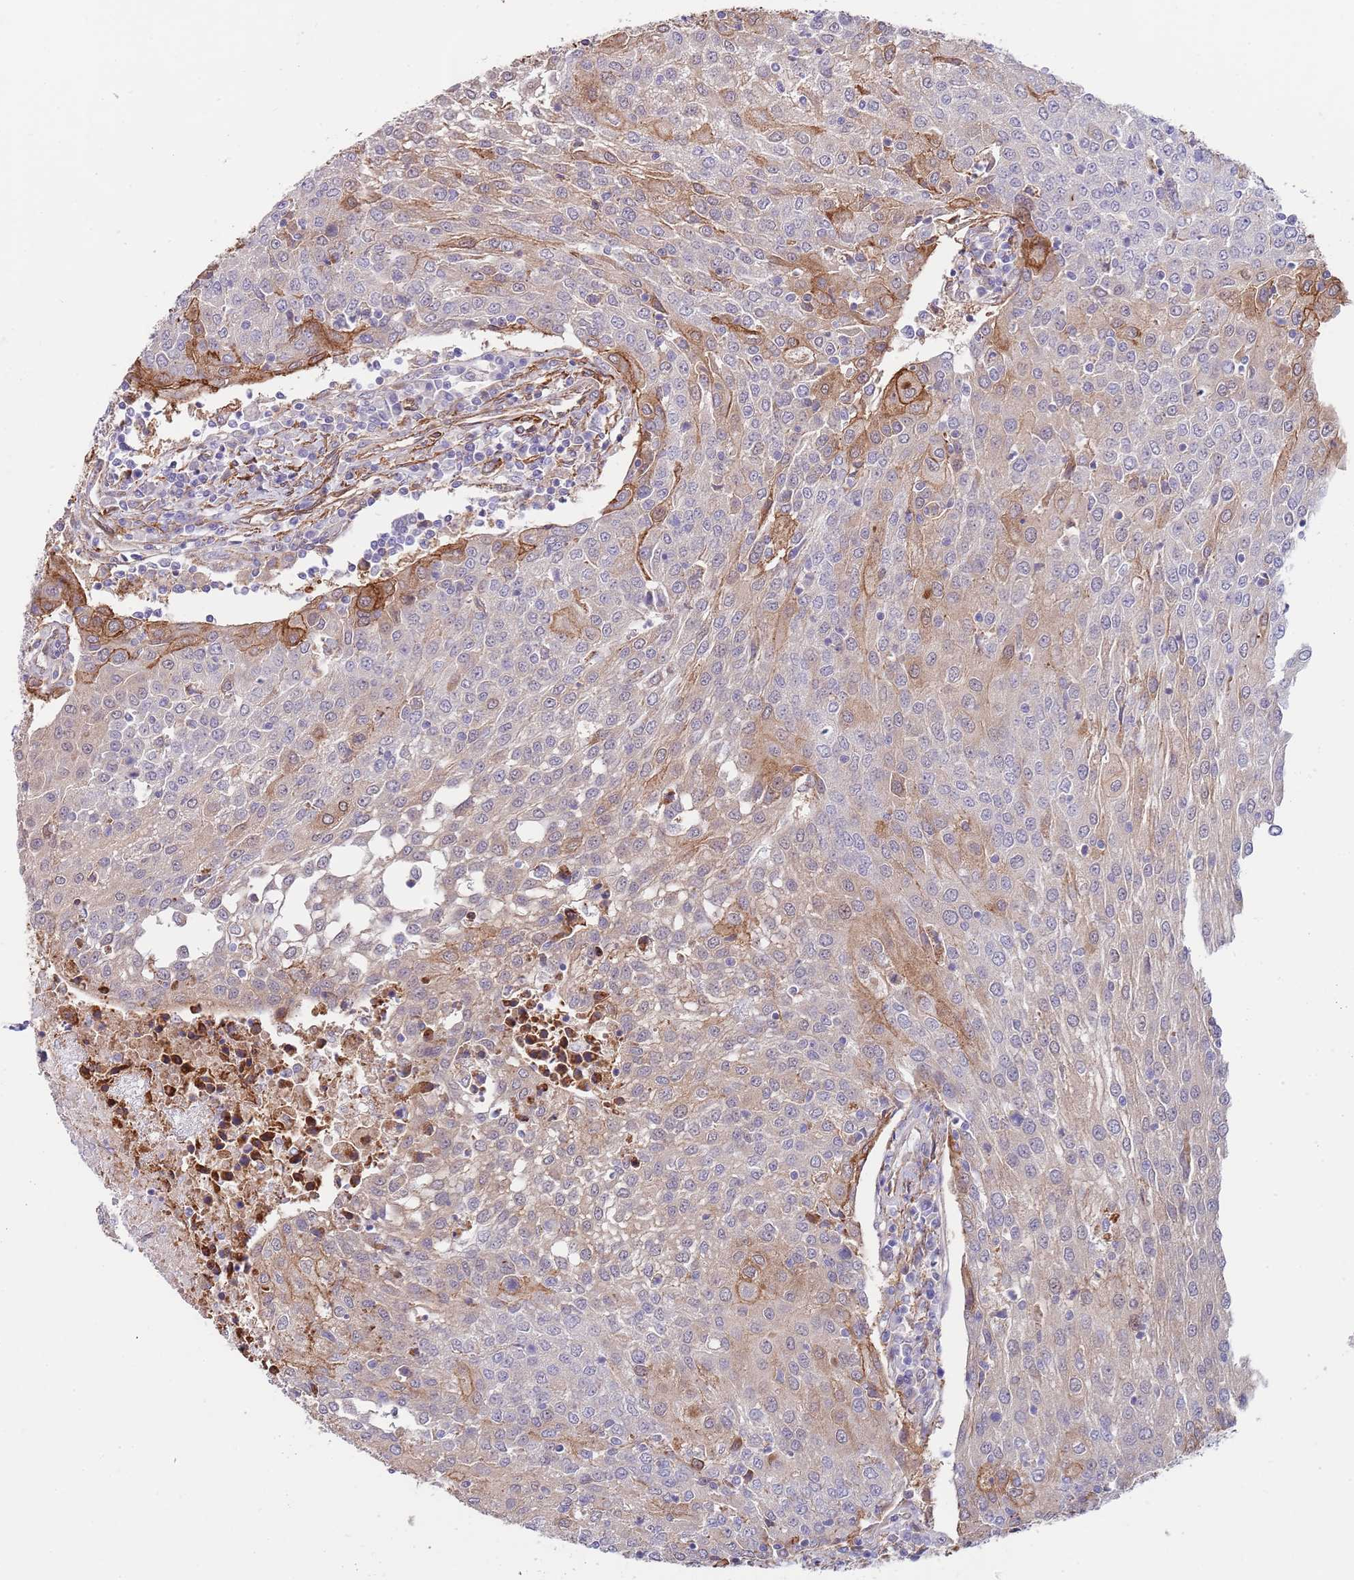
{"staining": {"intensity": "moderate", "quantity": "<25%", "location": "cytoplasmic/membranous"}, "tissue": "urothelial cancer", "cell_type": "Tumor cells", "image_type": "cancer", "snomed": [{"axis": "morphology", "description": "Urothelial carcinoma, High grade"}, {"axis": "topography", "description": "Urinary bladder"}], "caption": "Protein expression analysis of human high-grade urothelial carcinoma reveals moderate cytoplasmic/membranous positivity in about <25% of tumor cells. (DAB = brown stain, brightfield microscopy at high magnification).", "gene": "BPNT1", "patient": {"sex": "female", "age": 85}}